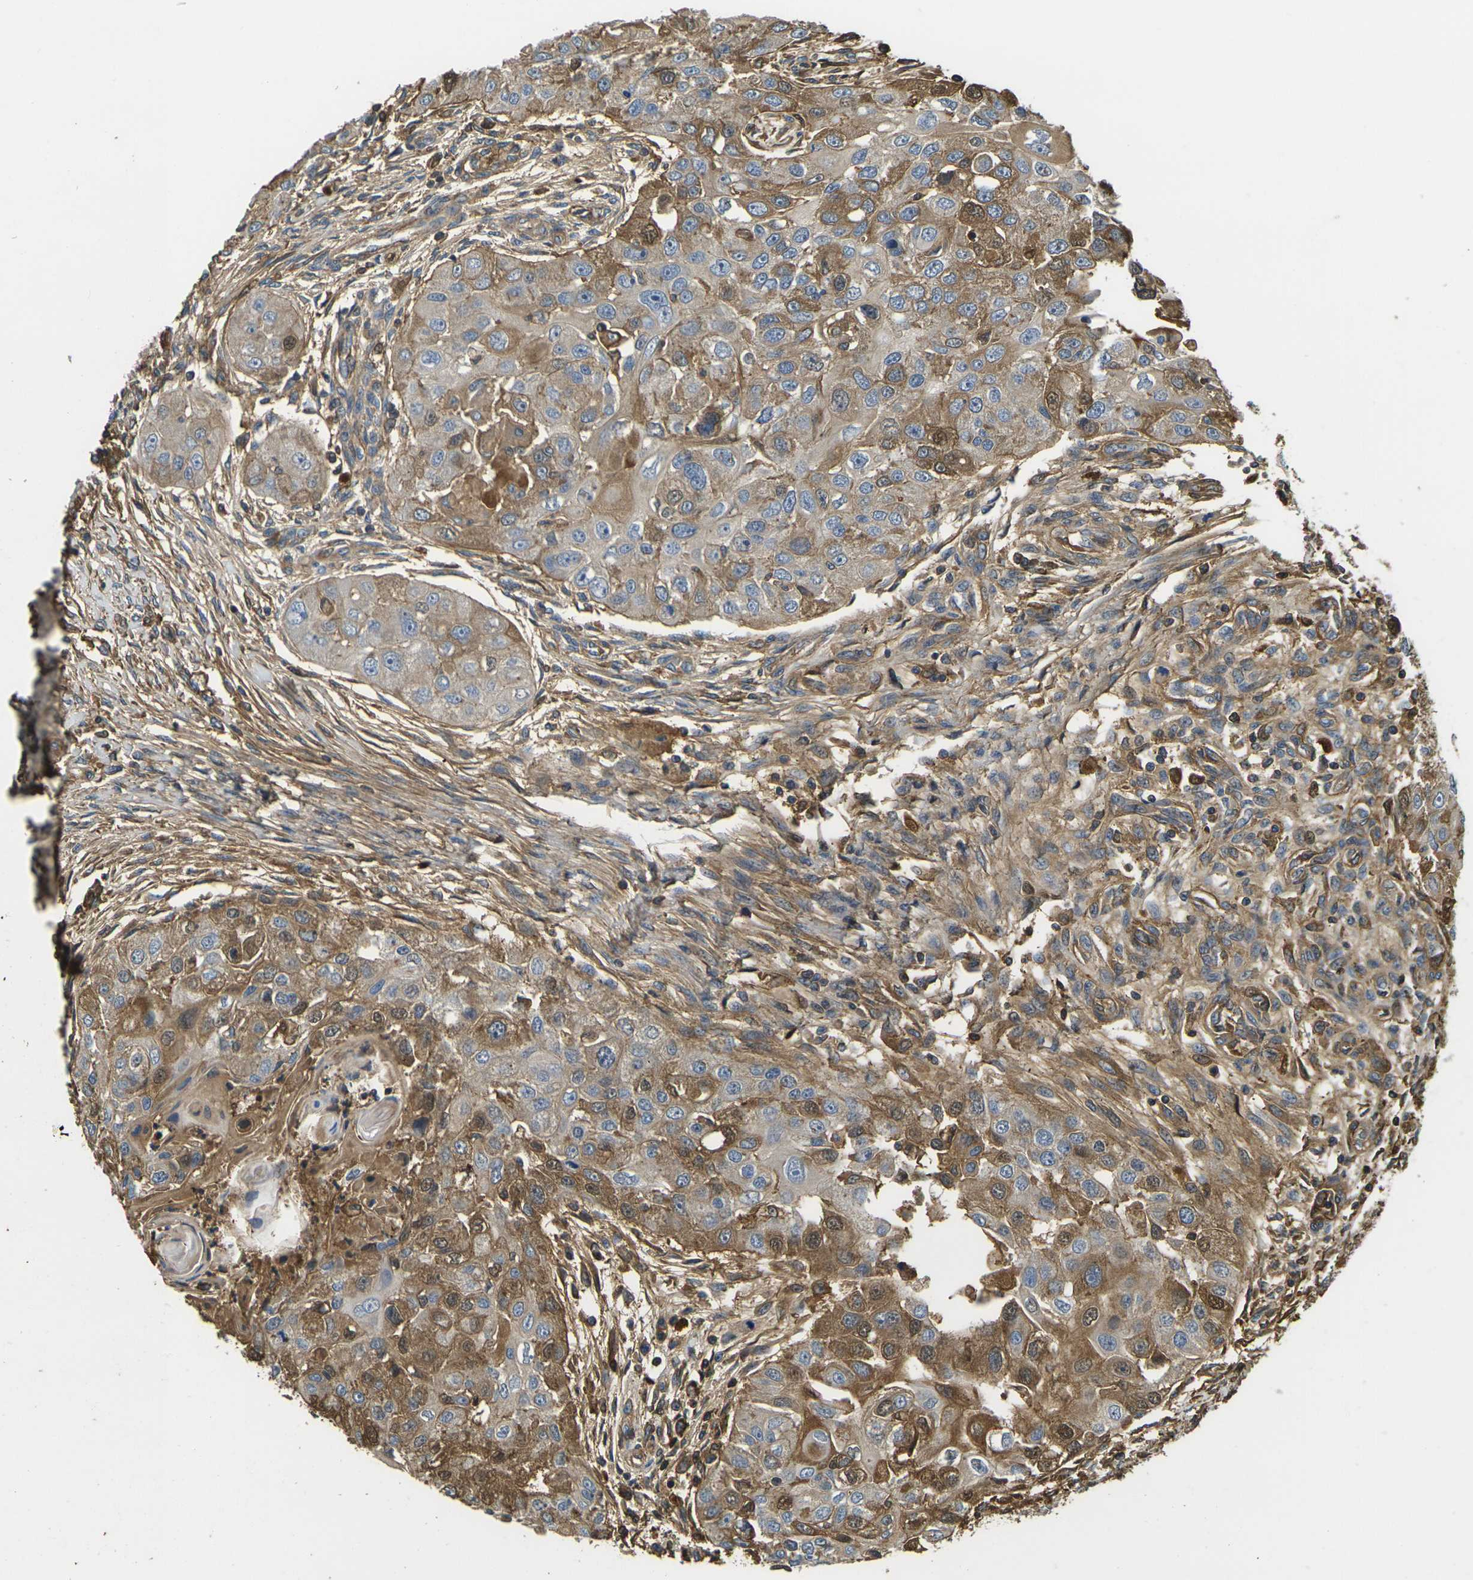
{"staining": {"intensity": "moderate", "quantity": ">75%", "location": "cytoplasmic/membranous"}, "tissue": "head and neck cancer", "cell_type": "Tumor cells", "image_type": "cancer", "snomed": [{"axis": "morphology", "description": "Normal tissue, NOS"}, {"axis": "morphology", "description": "Squamous cell carcinoma, NOS"}, {"axis": "topography", "description": "Skeletal muscle"}, {"axis": "topography", "description": "Head-Neck"}], "caption": "A brown stain labels moderate cytoplasmic/membranous staining of a protein in human head and neck cancer tumor cells.", "gene": "HSPG2", "patient": {"sex": "male", "age": 51}}